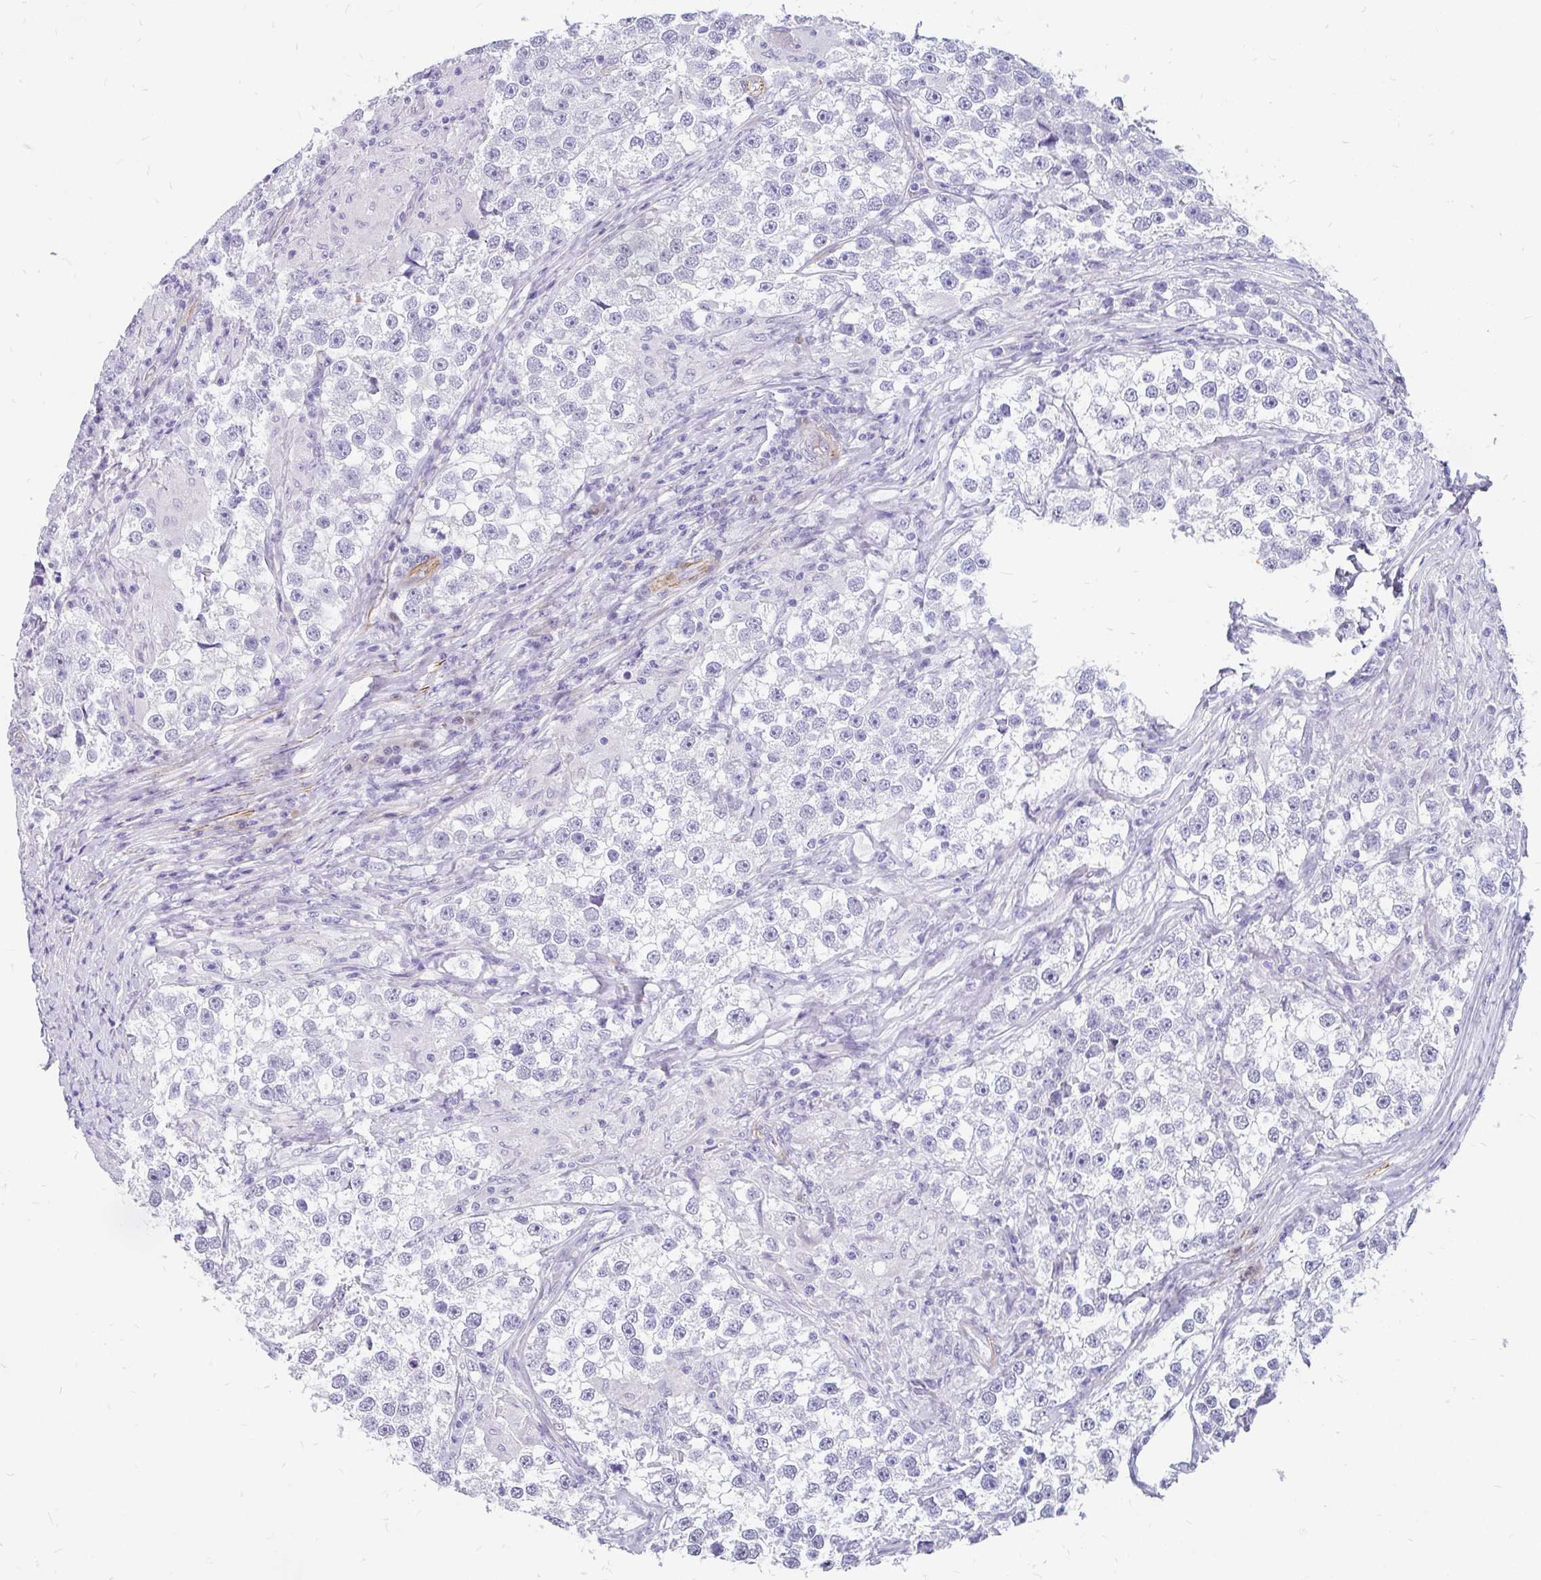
{"staining": {"intensity": "negative", "quantity": "none", "location": "none"}, "tissue": "testis cancer", "cell_type": "Tumor cells", "image_type": "cancer", "snomed": [{"axis": "morphology", "description": "Seminoma, NOS"}, {"axis": "topography", "description": "Testis"}], "caption": "IHC image of neoplastic tissue: testis cancer stained with DAB displays no significant protein expression in tumor cells.", "gene": "EML5", "patient": {"sex": "male", "age": 46}}